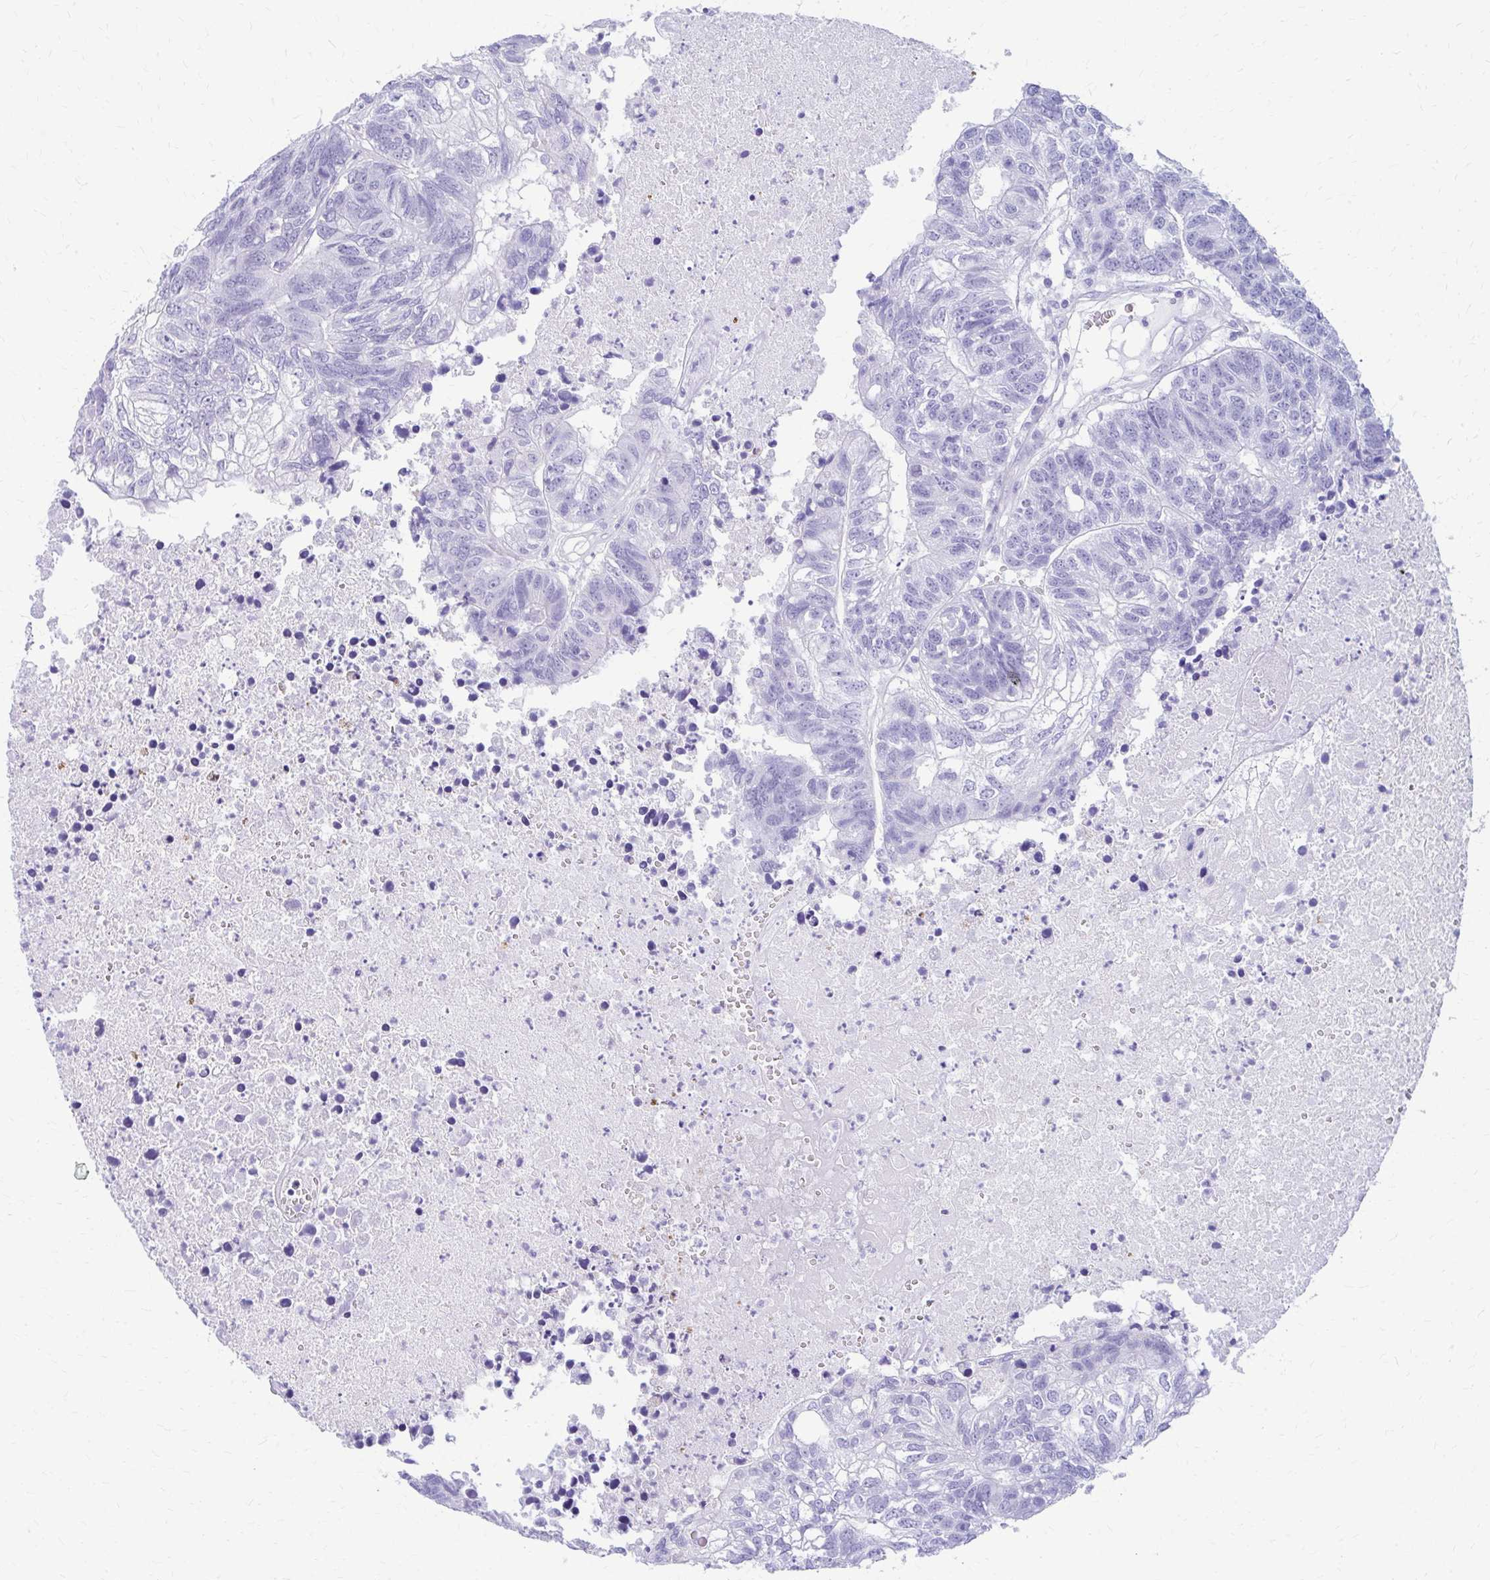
{"staining": {"intensity": "negative", "quantity": "none", "location": "none"}, "tissue": "colorectal cancer", "cell_type": "Tumor cells", "image_type": "cancer", "snomed": [{"axis": "morphology", "description": "Adenocarcinoma, NOS"}, {"axis": "topography", "description": "Colon"}], "caption": "Protein analysis of colorectal cancer (adenocarcinoma) exhibits no significant staining in tumor cells.", "gene": "NSG2", "patient": {"sex": "female", "age": 48}}